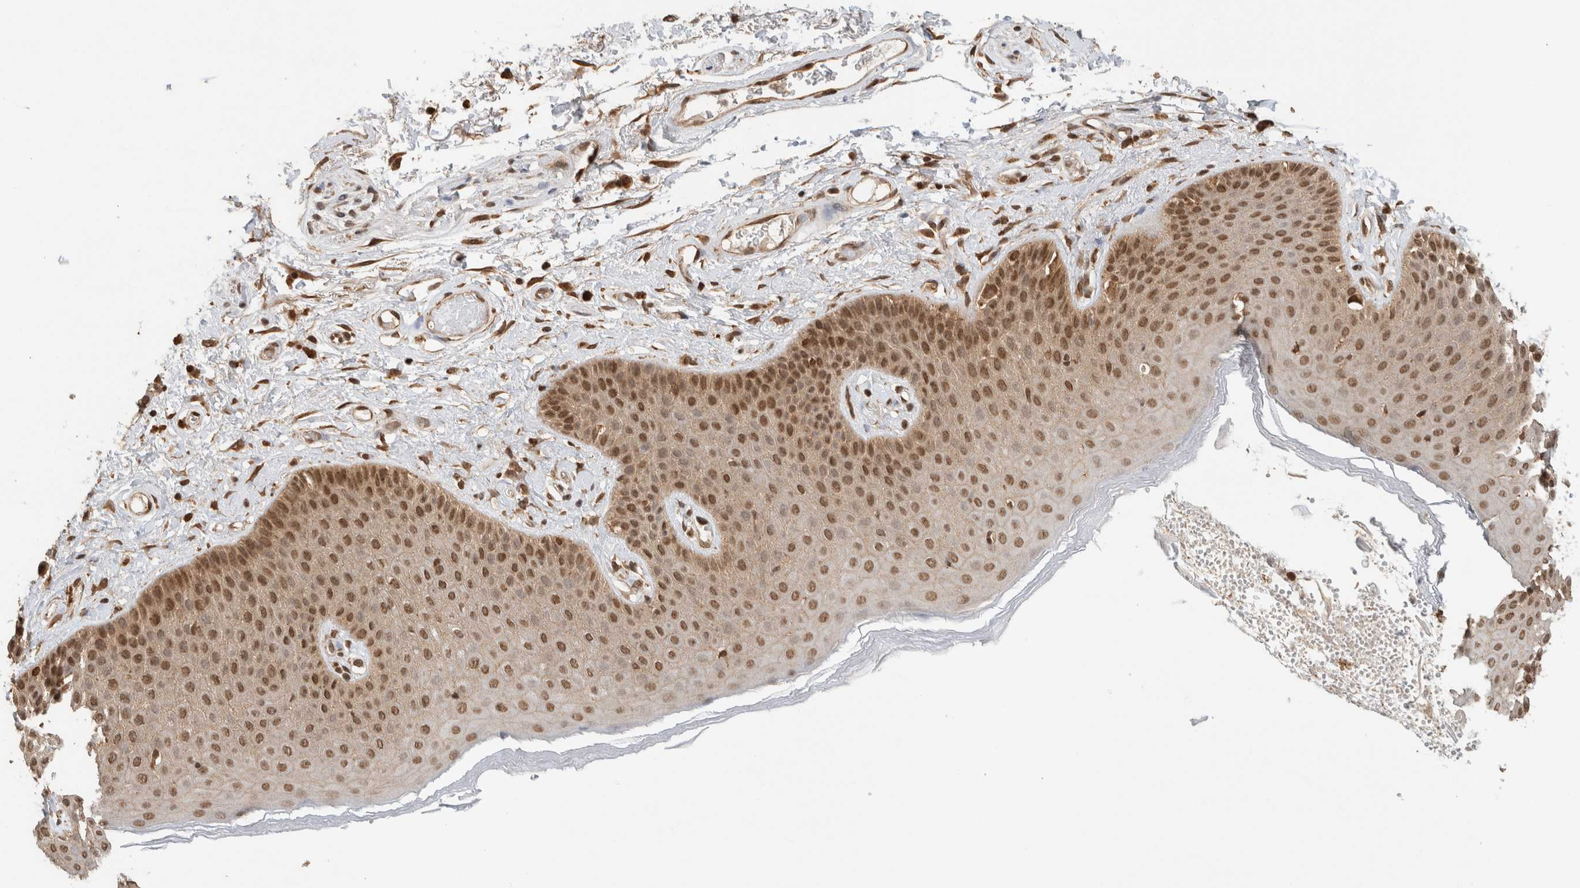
{"staining": {"intensity": "moderate", "quantity": ">75%", "location": "cytoplasmic/membranous,nuclear"}, "tissue": "skin", "cell_type": "Epidermal cells", "image_type": "normal", "snomed": [{"axis": "morphology", "description": "Normal tissue, NOS"}, {"axis": "topography", "description": "Anal"}], "caption": "Immunohistochemical staining of unremarkable human skin exhibits medium levels of moderate cytoplasmic/membranous,nuclear staining in approximately >75% of epidermal cells. (IHC, brightfield microscopy, high magnification).", "gene": "C1orf21", "patient": {"sex": "male", "age": 74}}